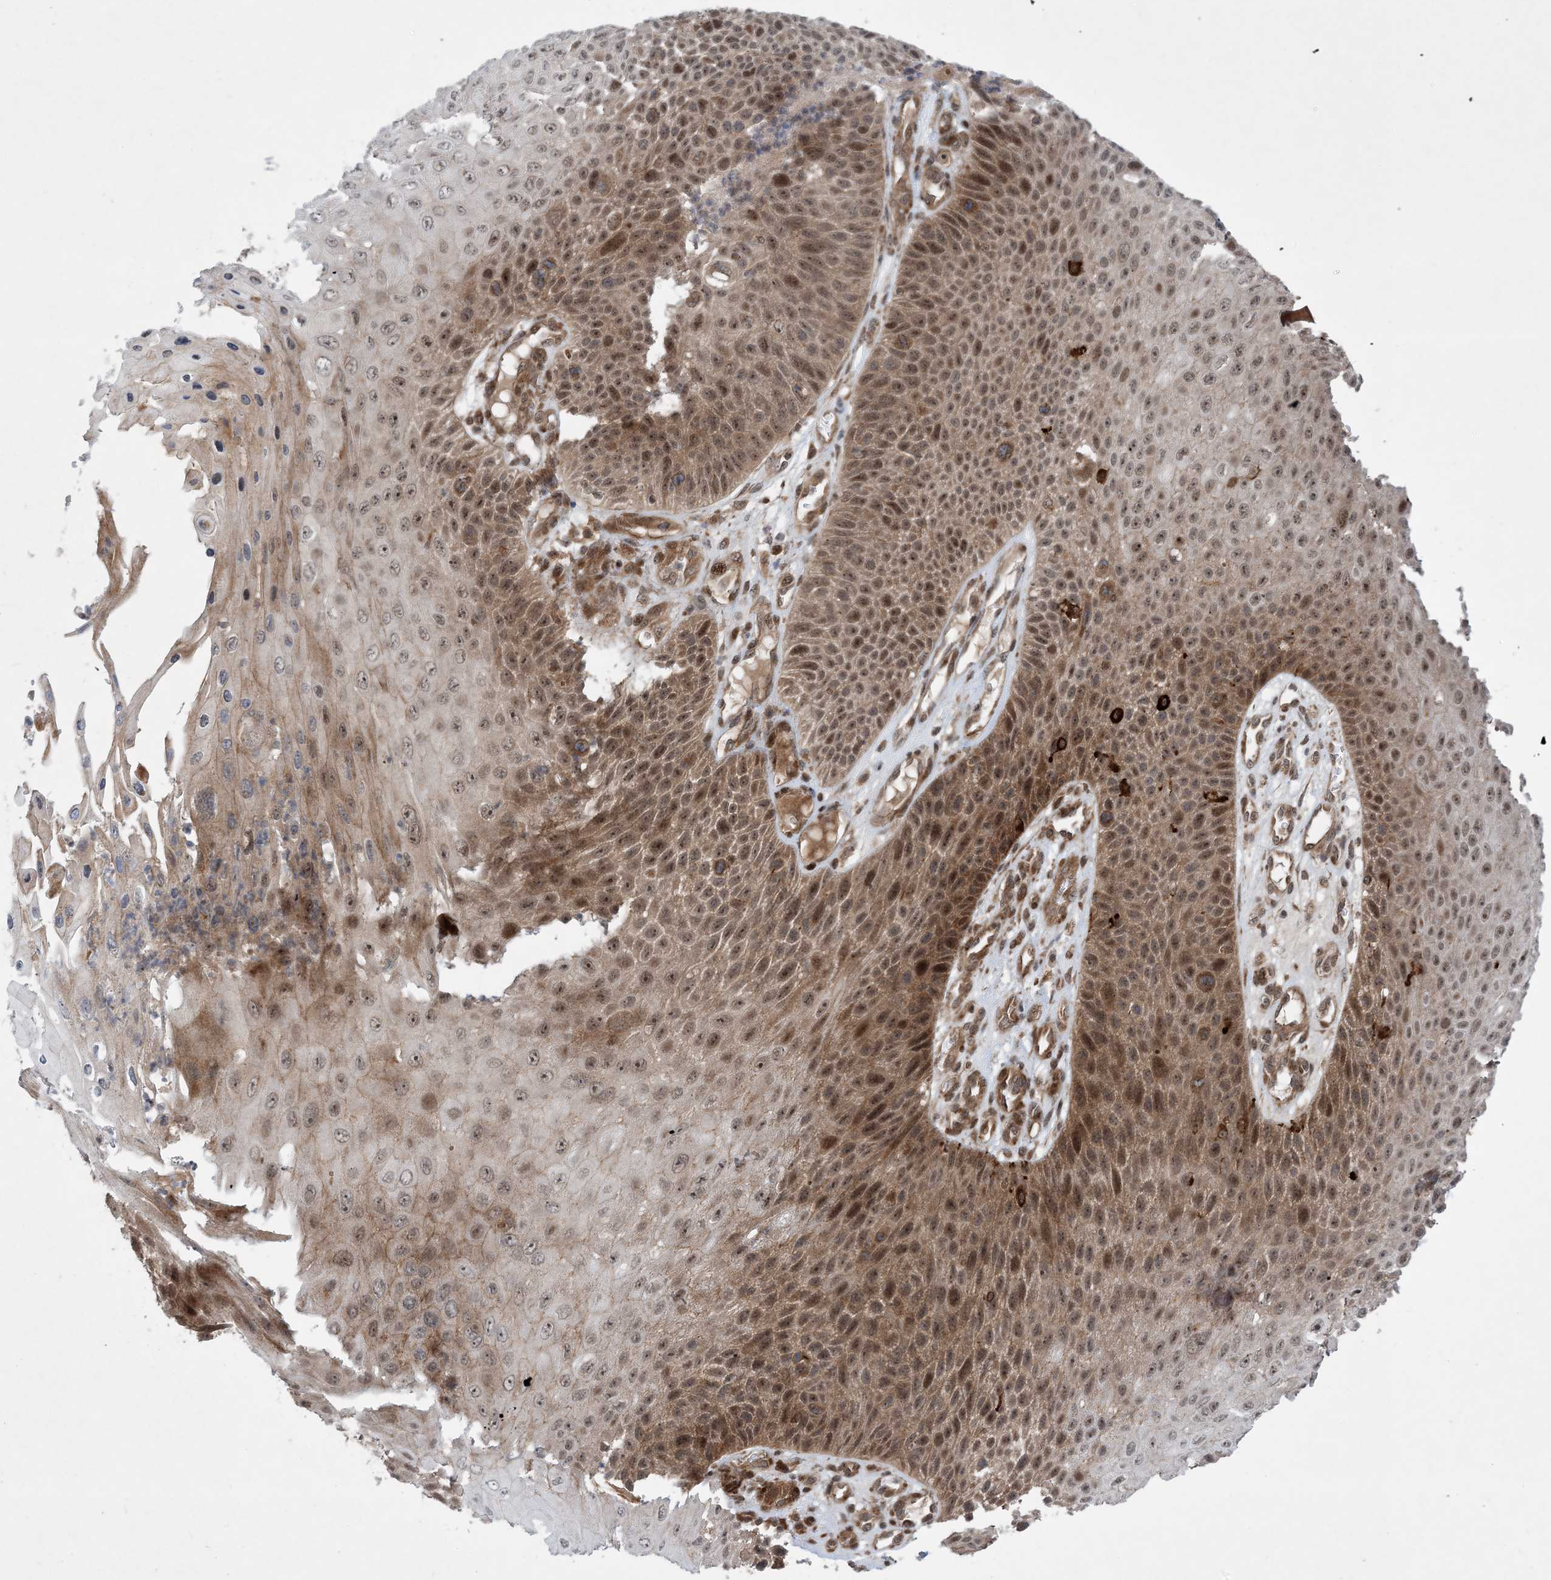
{"staining": {"intensity": "moderate", "quantity": ">75%", "location": "cytoplasmic/membranous,nuclear"}, "tissue": "skin cancer", "cell_type": "Tumor cells", "image_type": "cancer", "snomed": [{"axis": "morphology", "description": "Squamous cell carcinoma, NOS"}, {"axis": "topography", "description": "Skin"}], "caption": "Skin cancer was stained to show a protein in brown. There is medium levels of moderate cytoplasmic/membranous and nuclear staining in approximately >75% of tumor cells. The staining was performed using DAB (3,3'-diaminobenzidine), with brown indicating positive protein expression. Nuclei are stained blue with hematoxylin.", "gene": "HEMK1", "patient": {"sex": "female", "age": 88}}